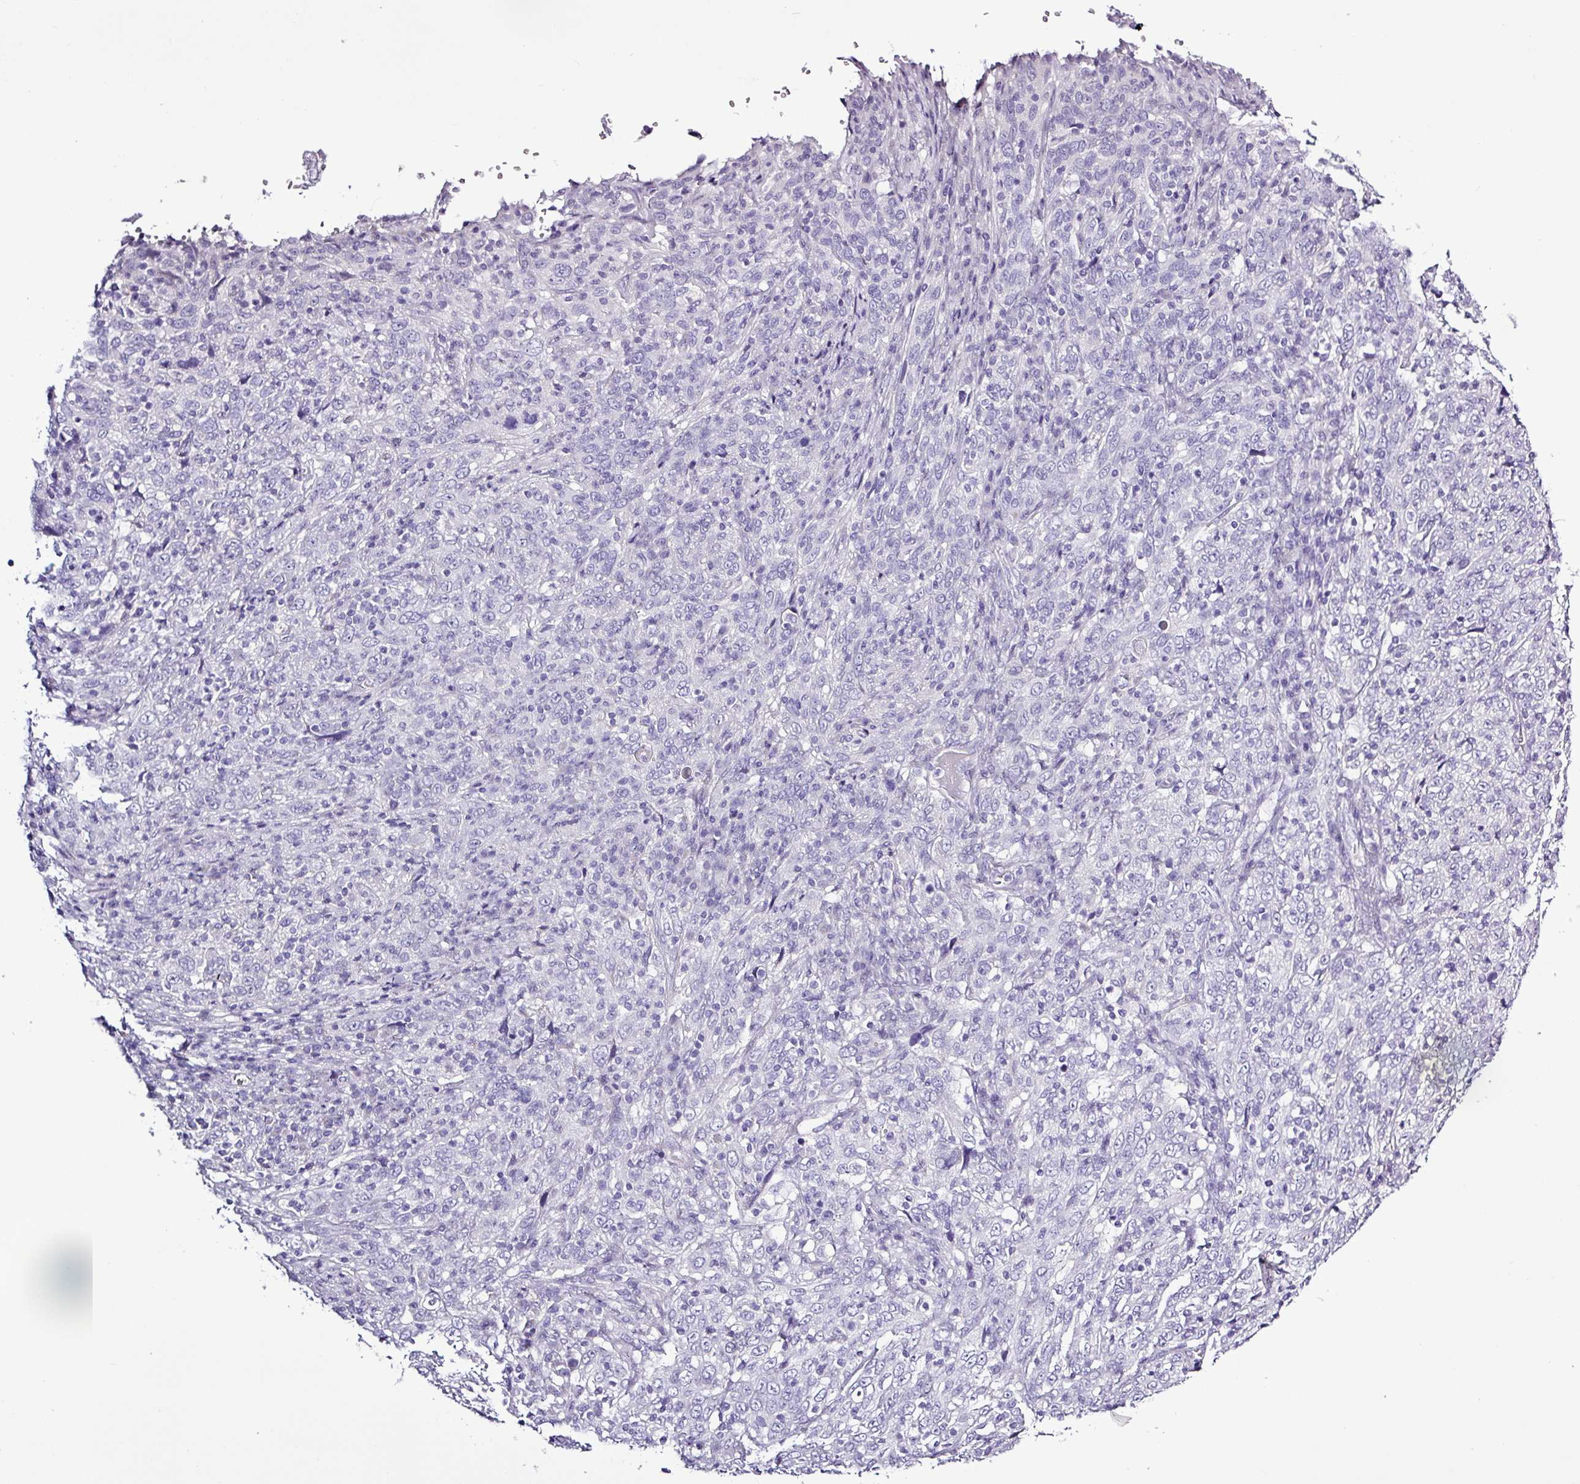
{"staining": {"intensity": "negative", "quantity": "none", "location": "none"}, "tissue": "cervical cancer", "cell_type": "Tumor cells", "image_type": "cancer", "snomed": [{"axis": "morphology", "description": "Squamous cell carcinoma, NOS"}, {"axis": "topography", "description": "Cervix"}], "caption": "Immunohistochemistry (IHC) of cervical squamous cell carcinoma shows no expression in tumor cells.", "gene": "ALDH3A1", "patient": {"sex": "female", "age": 46}}